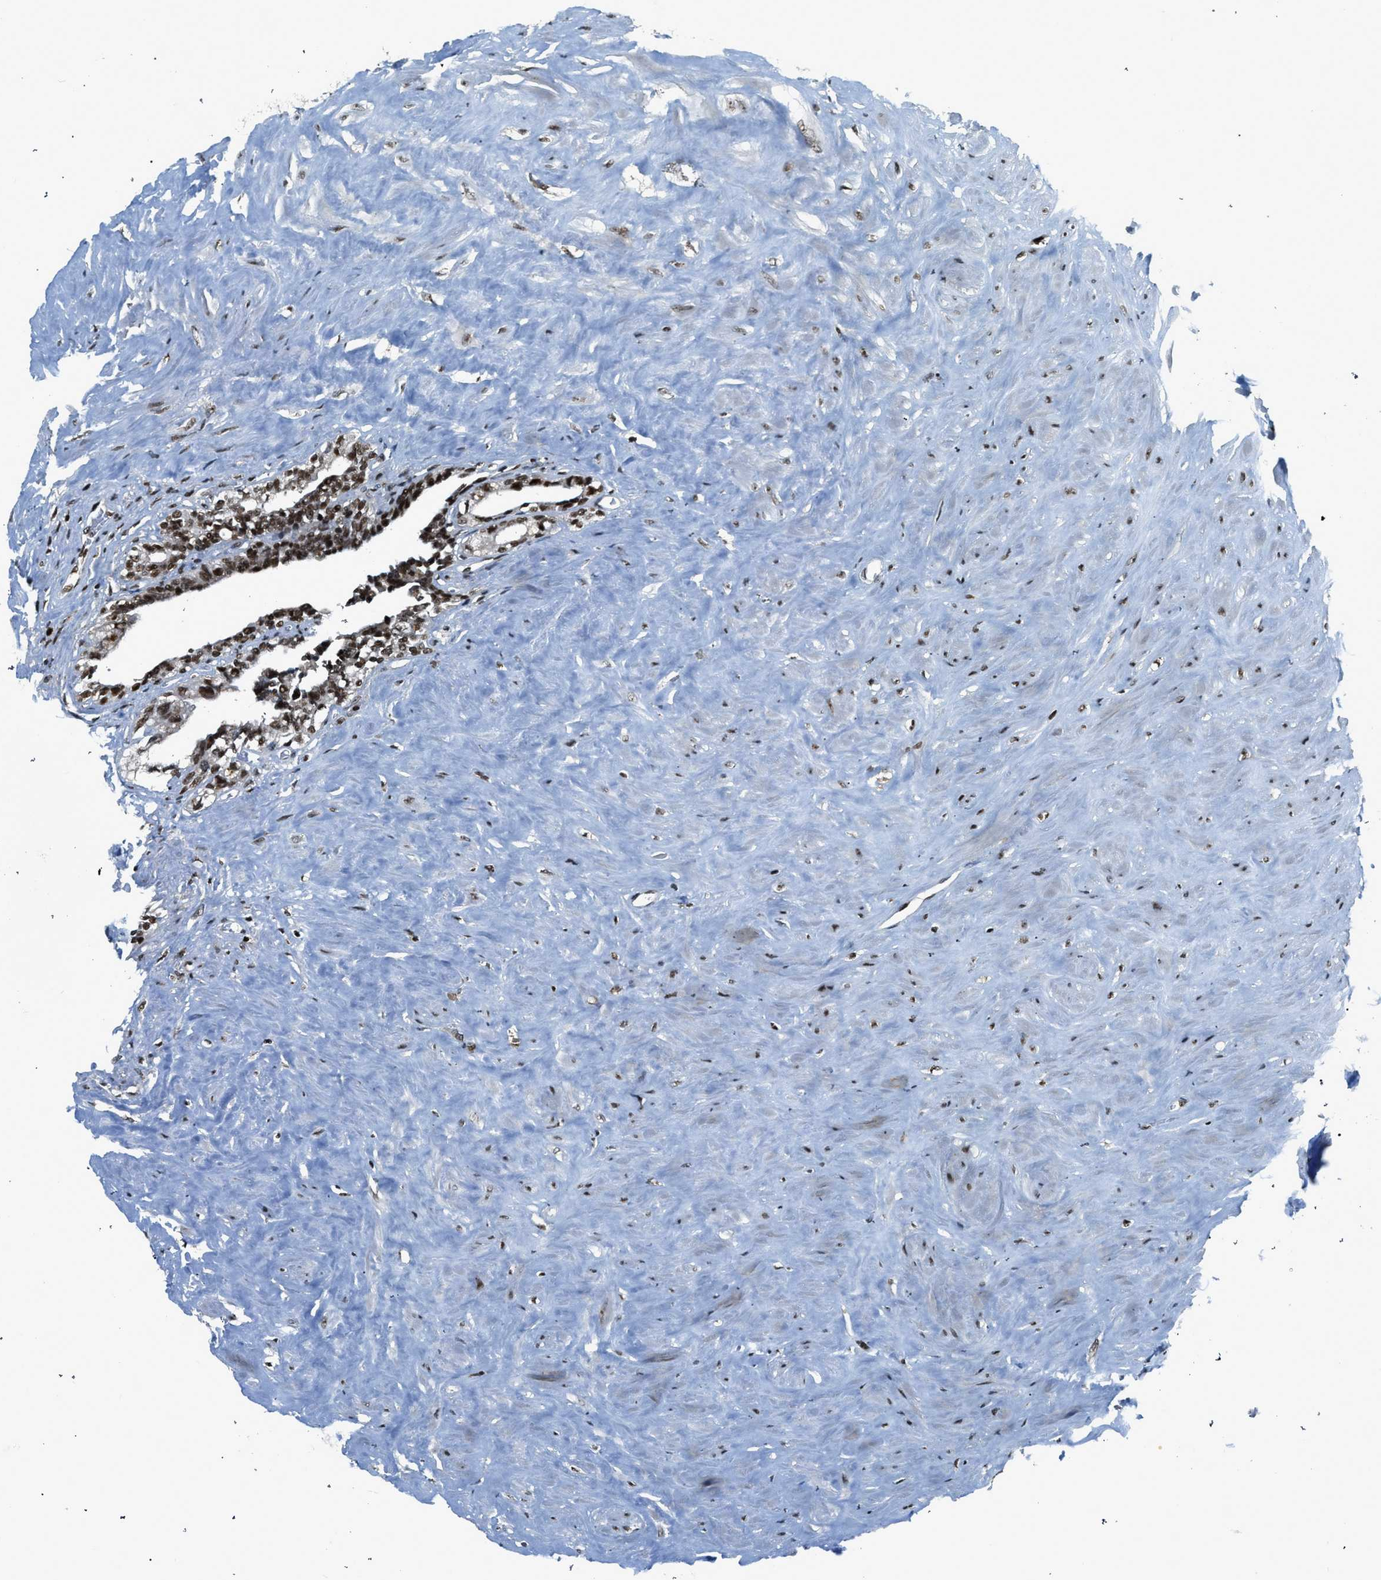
{"staining": {"intensity": "strong", "quantity": ">75%", "location": "nuclear"}, "tissue": "seminal vesicle", "cell_type": "Glandular cells", "image_type": "normal", "snomed": [{"axis": "morphology", "description": "Normal tissue, NOS"}, {"axis": "topography", "description": "Seminal veicle"}], "caption": "Brown immunohistochemical staining in normal seminal vesicle displays strong nuclear positivity in approximately >75% of glandular cells. The protein of interest is shown in brown color, while the nuclei are stained blue.", "gene": "RAD51B", "patient": {"sex": "male", "age": 63}}